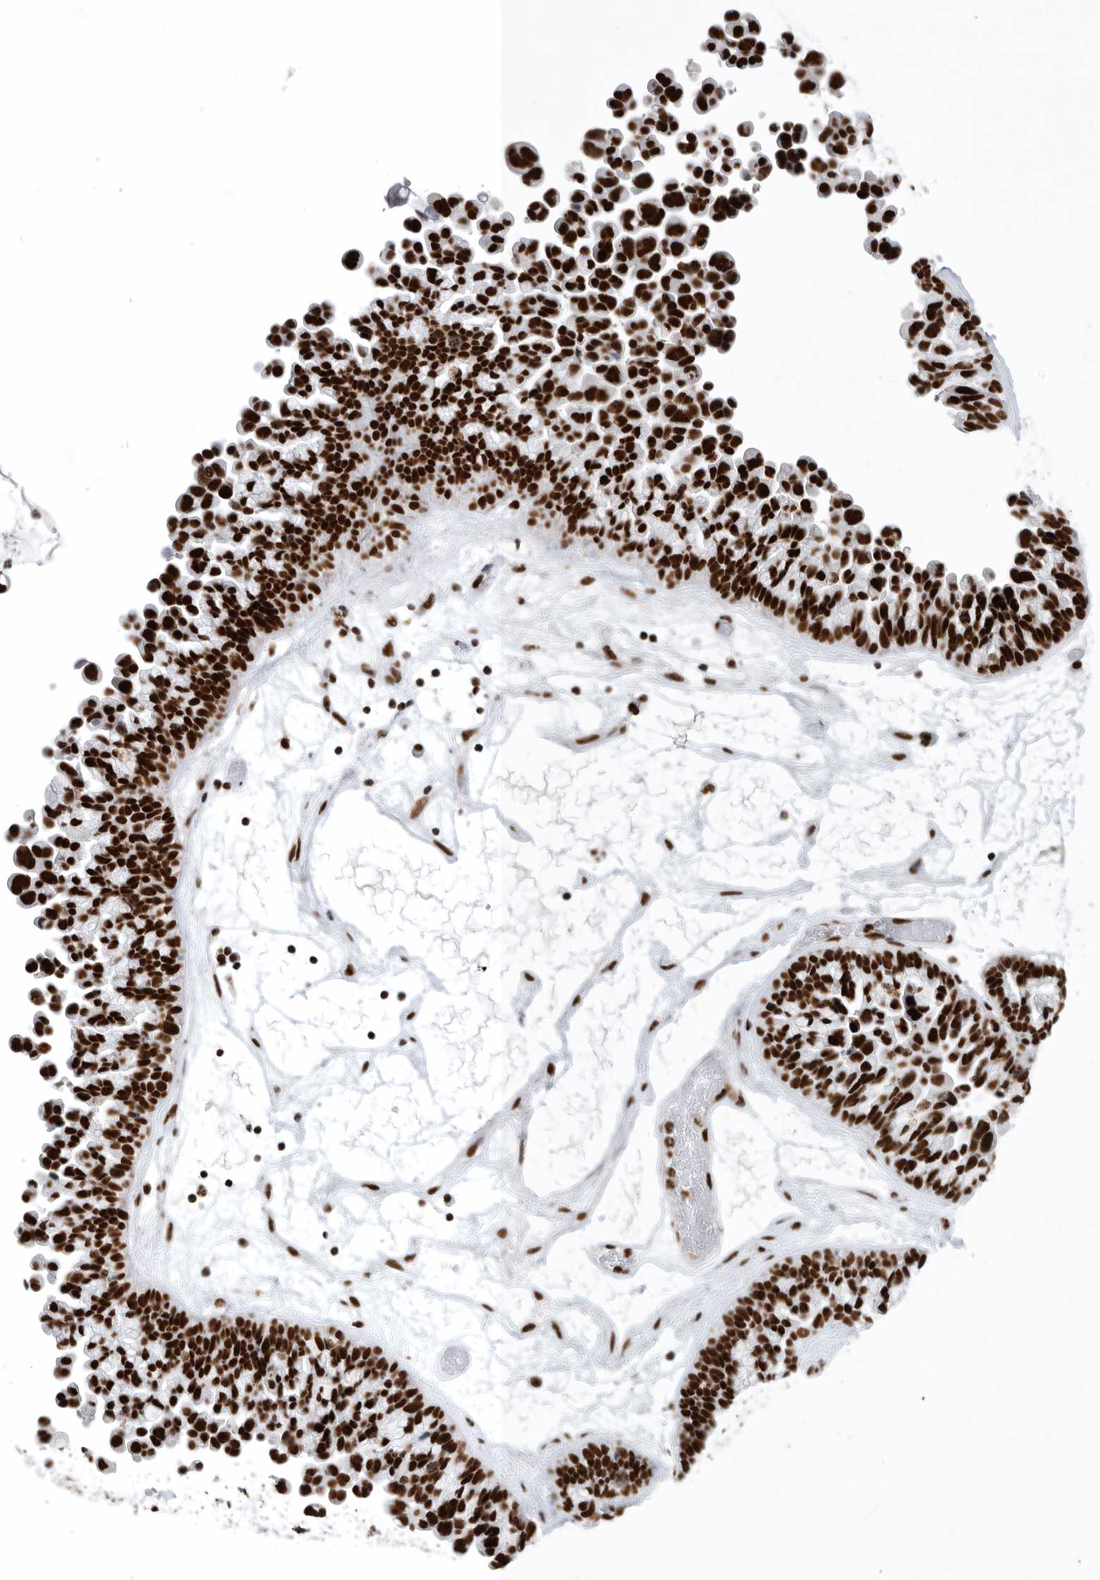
{"staining": {"intensity": "strong", "quantity": ">75%", "location": "nuclear"}, "tissue": "ovarian cancer", "cell_type": "Tumor cells", "image_type": "cancer", "snomed": [{"axis": "morphology", "description": "Cystadenocarcinoma, serous, NOS"}, {"axis": "topography", "description": "Ovary"}], "caption": "There is high levels of strong nuclear positivity in tumor cells of serous cystadenocarcinoma (ovarian), as demonstrated by immunohistochemical staining (brown color).", "gene": "BCLAF1", "patient": {"sex": "female", "age": 56}}